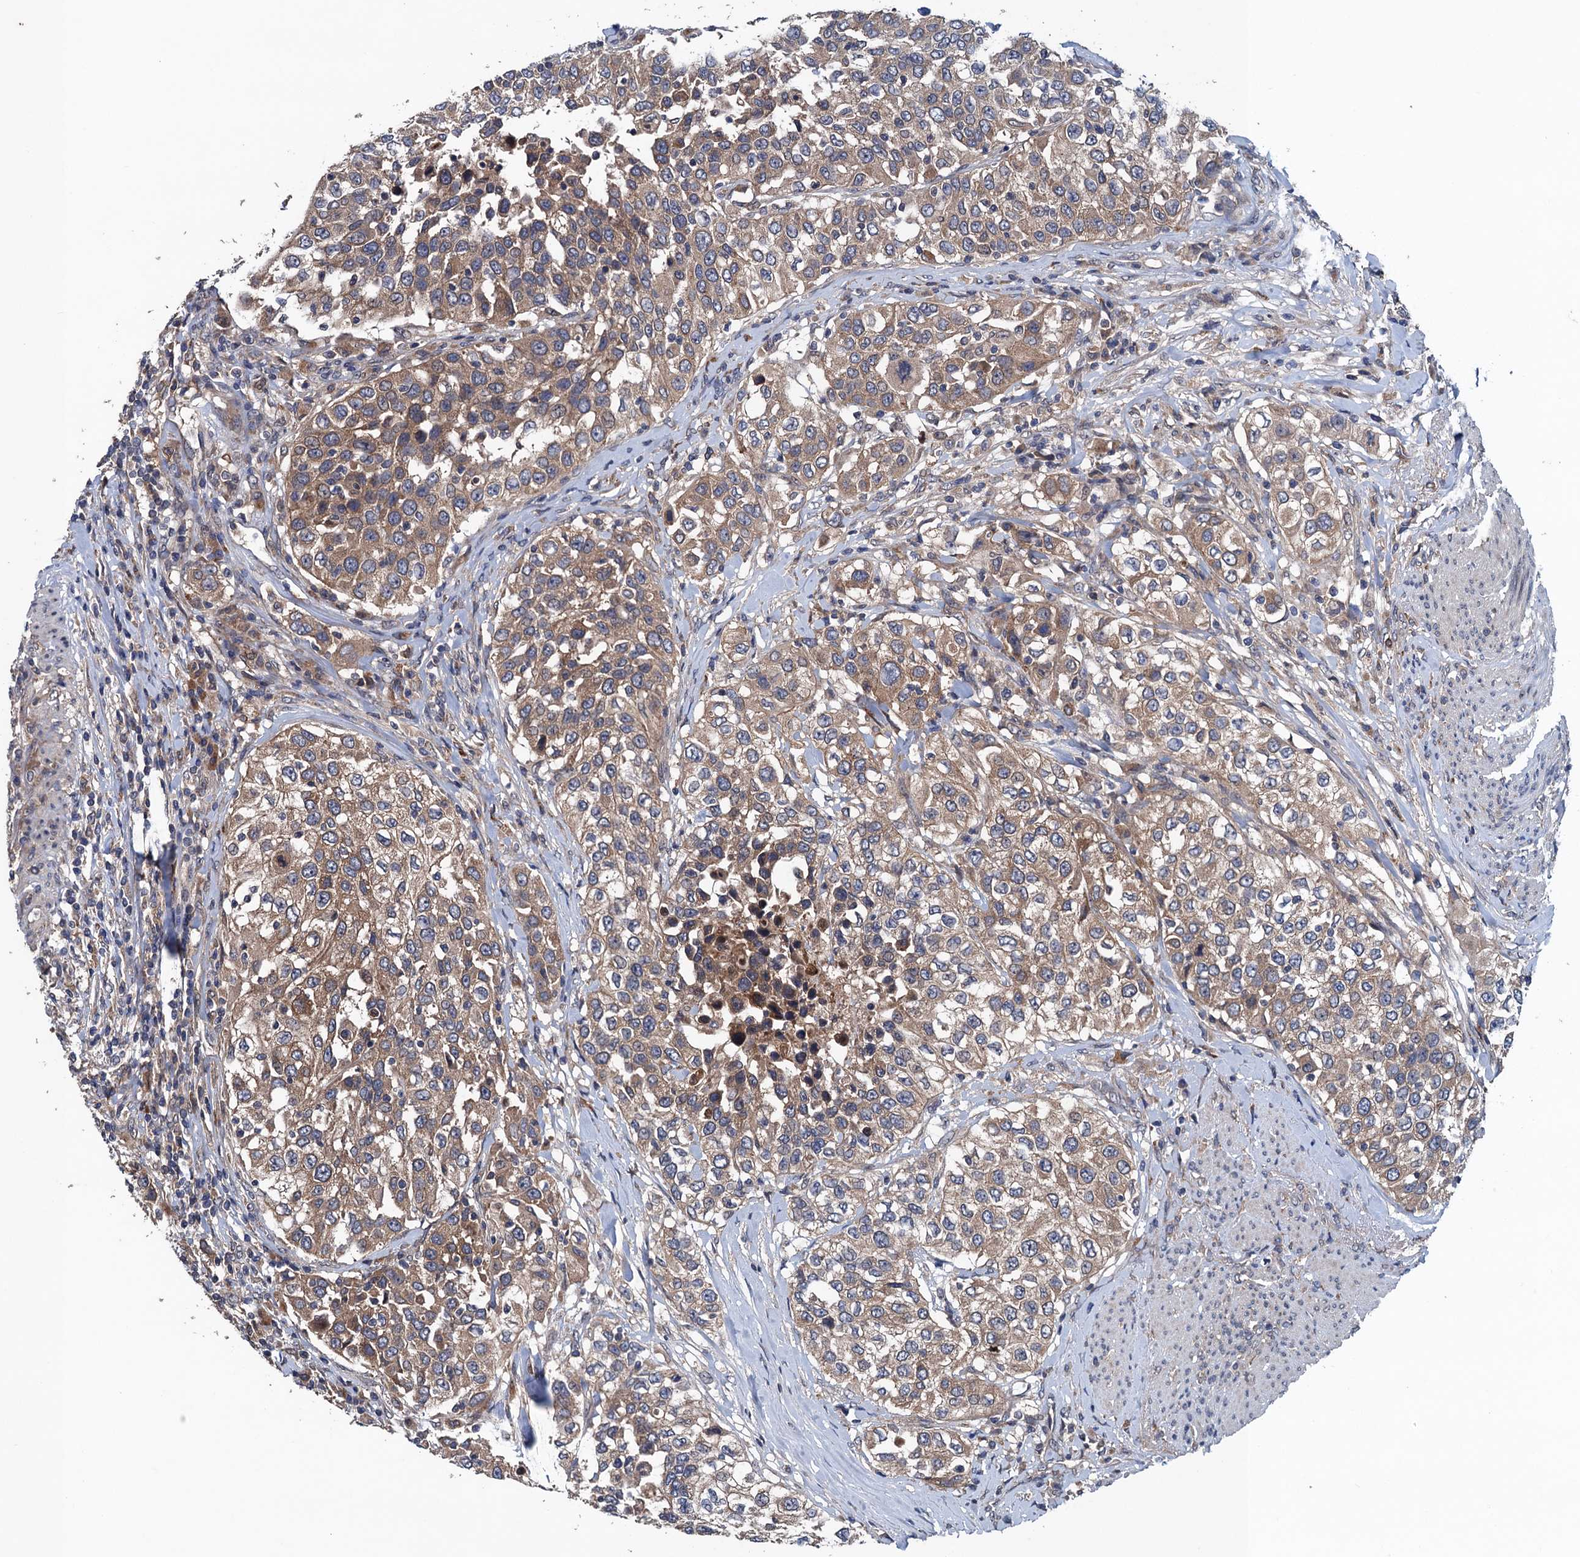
{"staining": {"intensity": "moderate", "quantity": ">75%", "location": "cytoplasmic/membranous"}, "tissue": "urothelial cancer", "cell_type": "Tumor cells", "image_type": "cancer", "snomed": [{"axis": "morphology", "description": "Urothelial carcinoma, High grade"}, {"axis": "topography", "description": "Urinary bladder"}], "caption": "About >75% of tumor cells in human high-grade urothelial carcinoma exhibit moderate cytoplasmic/membranous protein expression as visualized by brown immunohistochemical staining.", "gene": "BLTP3B", "patient": {"sex": "female", "age": 80}}